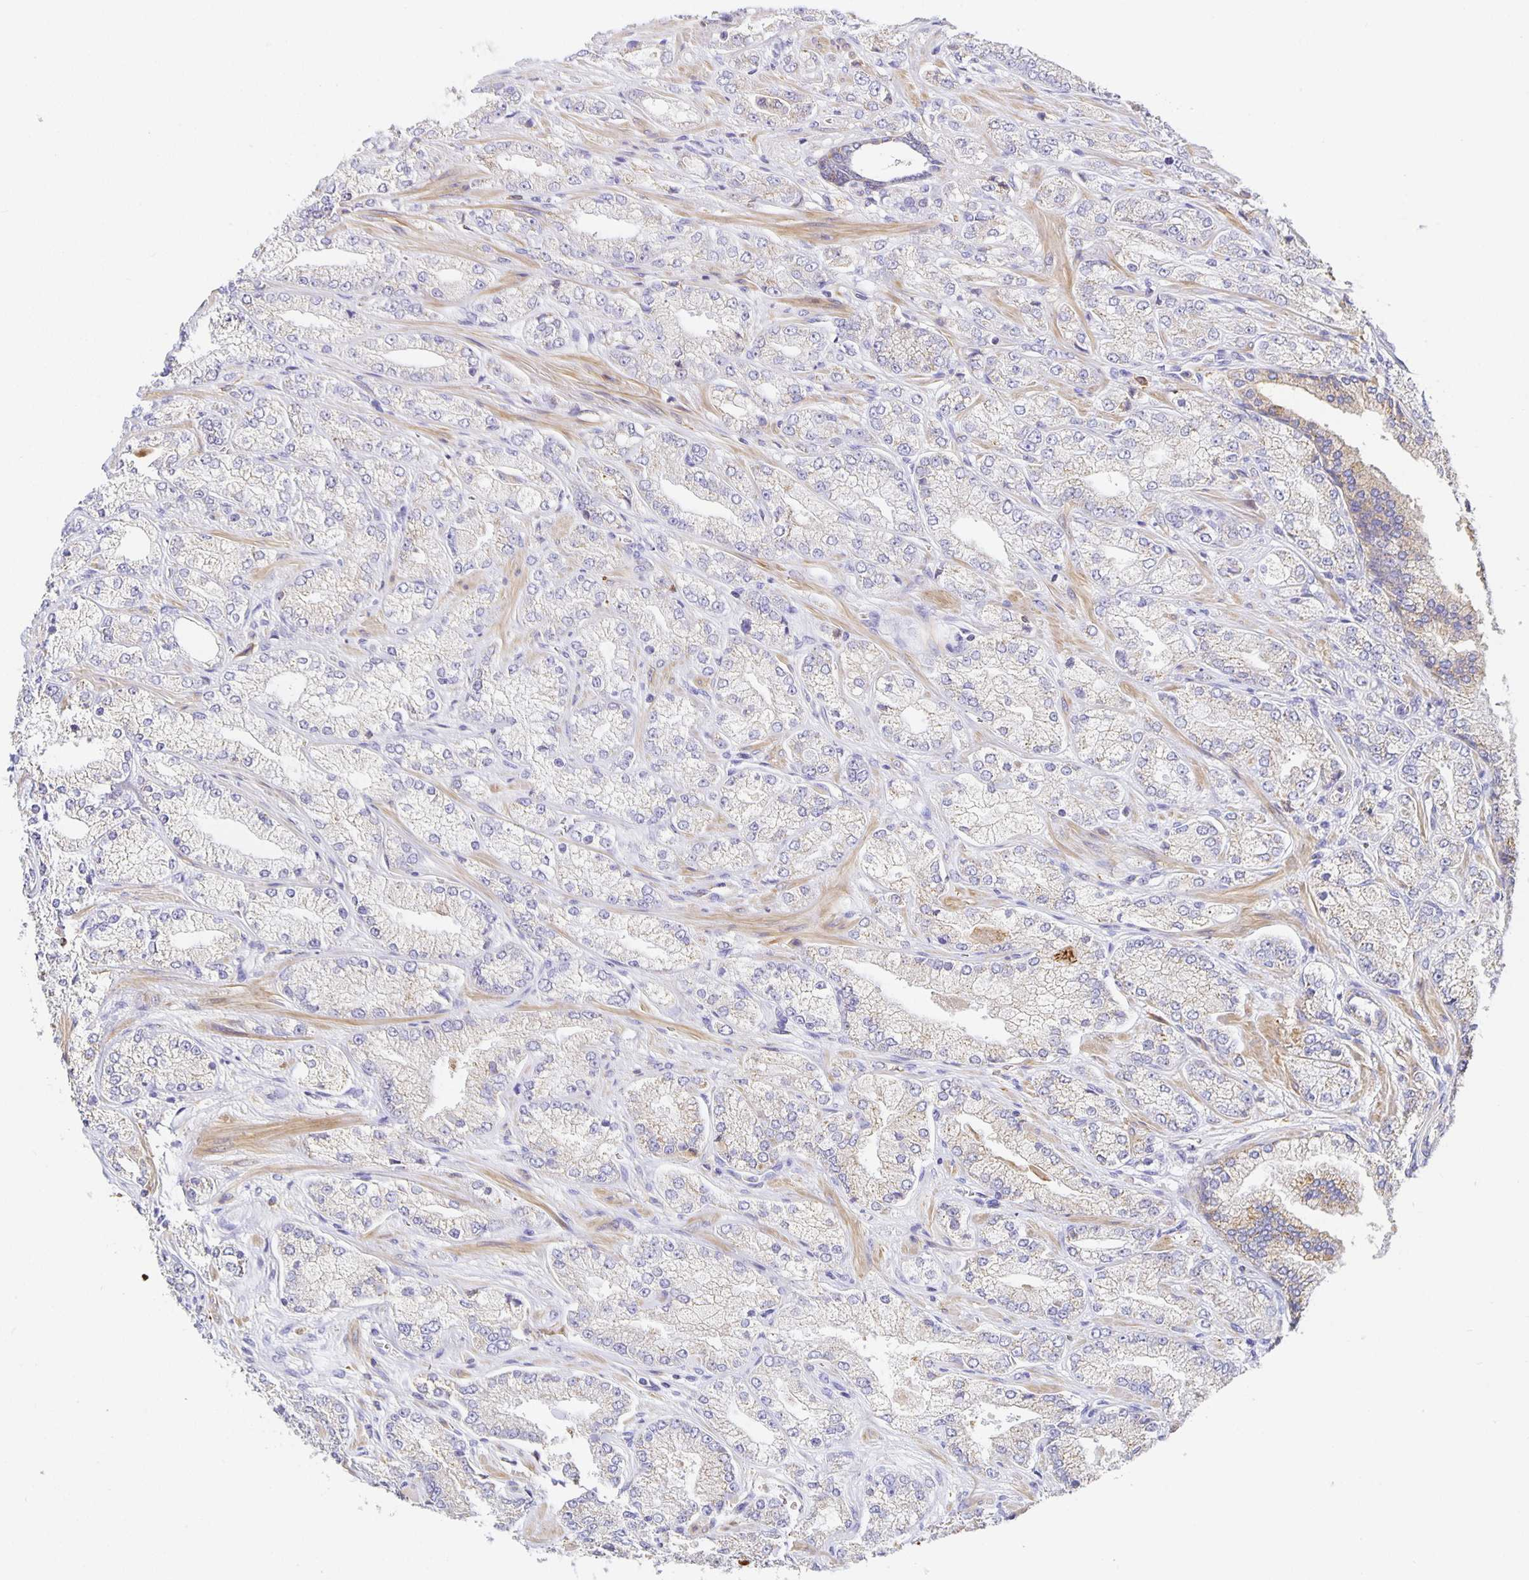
{"staining": {"intensity": "negative", "quantity": "none", "location": "none"}, "tissue": "prostate cancer", "cell_type": "Tumor cells", "image_type": "cancer", "snomed": [{"axis": "morphology", "description": "Normal tissue, NOS"}, {"axis": "morphology", "description": "Adenocarcinoma, High grade"}, {"axis": "topography", "description": "Prostate"}, {"axis": "topography", "description": "Peripheral nerve tissue"}], "caption": "DAB (3,3'-diaminobenzidine) immunohistochemical staining of prostate adenocarcinoma (high-grade) displays no significant expression in tumor cells.", "gene": "FLRT3", "patient": {"sex": "male", "age": 68}}